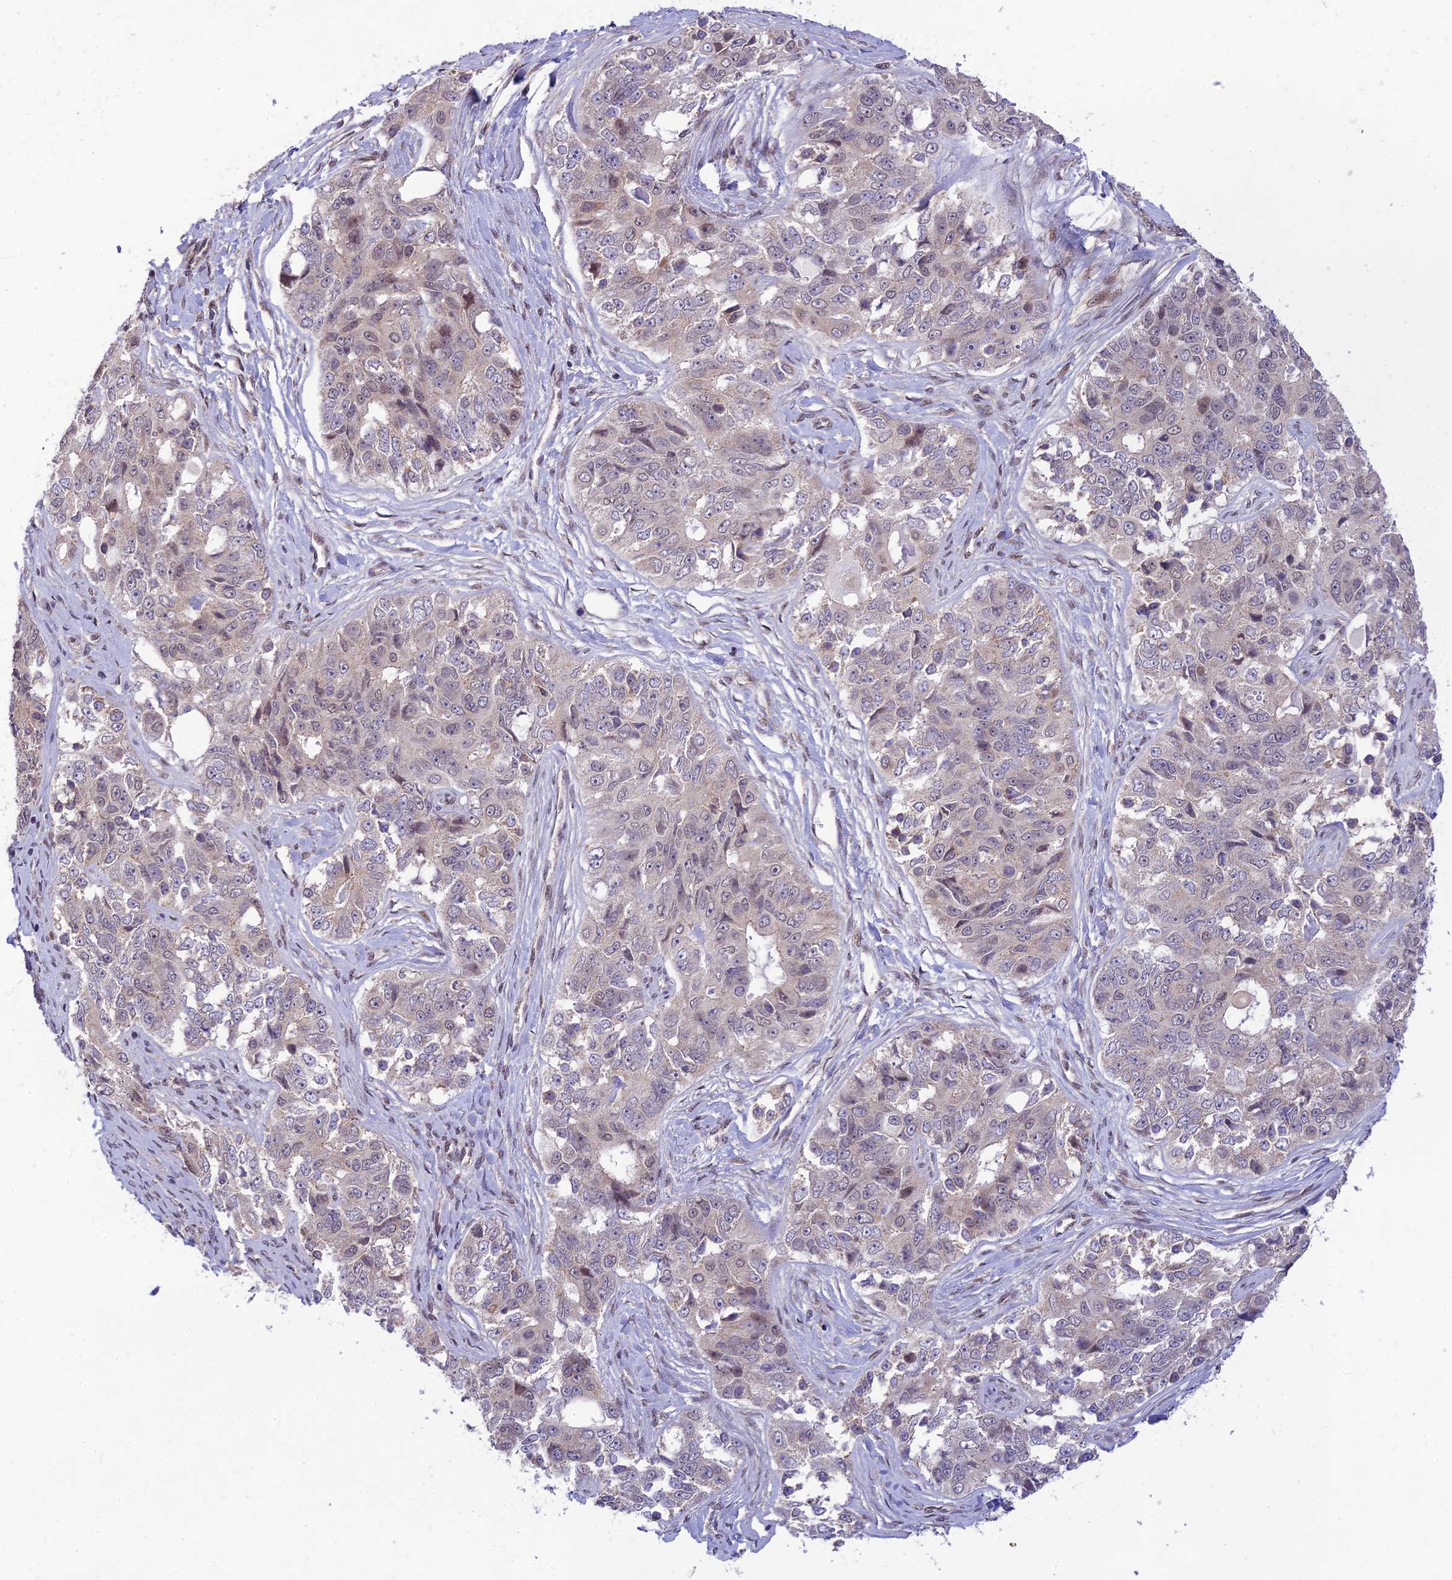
{"staining": {"intensity": "negative", "quantity": "none", "location": "none"}, "tissue": "ovarian cancer", "cell_type": "Tumor cells", "image_type": "cancer", "snomed": [{"axis": "morphology", "description": "Carcinoma, endometroid"}, {"axis": "topography", "description": "Ovary"}], "caption": "High power microscopy histopathology image of an immunohistochemistry micrograph of ovarian cancer (endometroid carcinoma), revealing no significant expression in tumor cells. (DAB (3,3'-diaminobenzidine) immunohistochemistry with hematoxylin counter stain).", "gene": "MICOS13", "patient": {"sex": "female", "age": 51}}